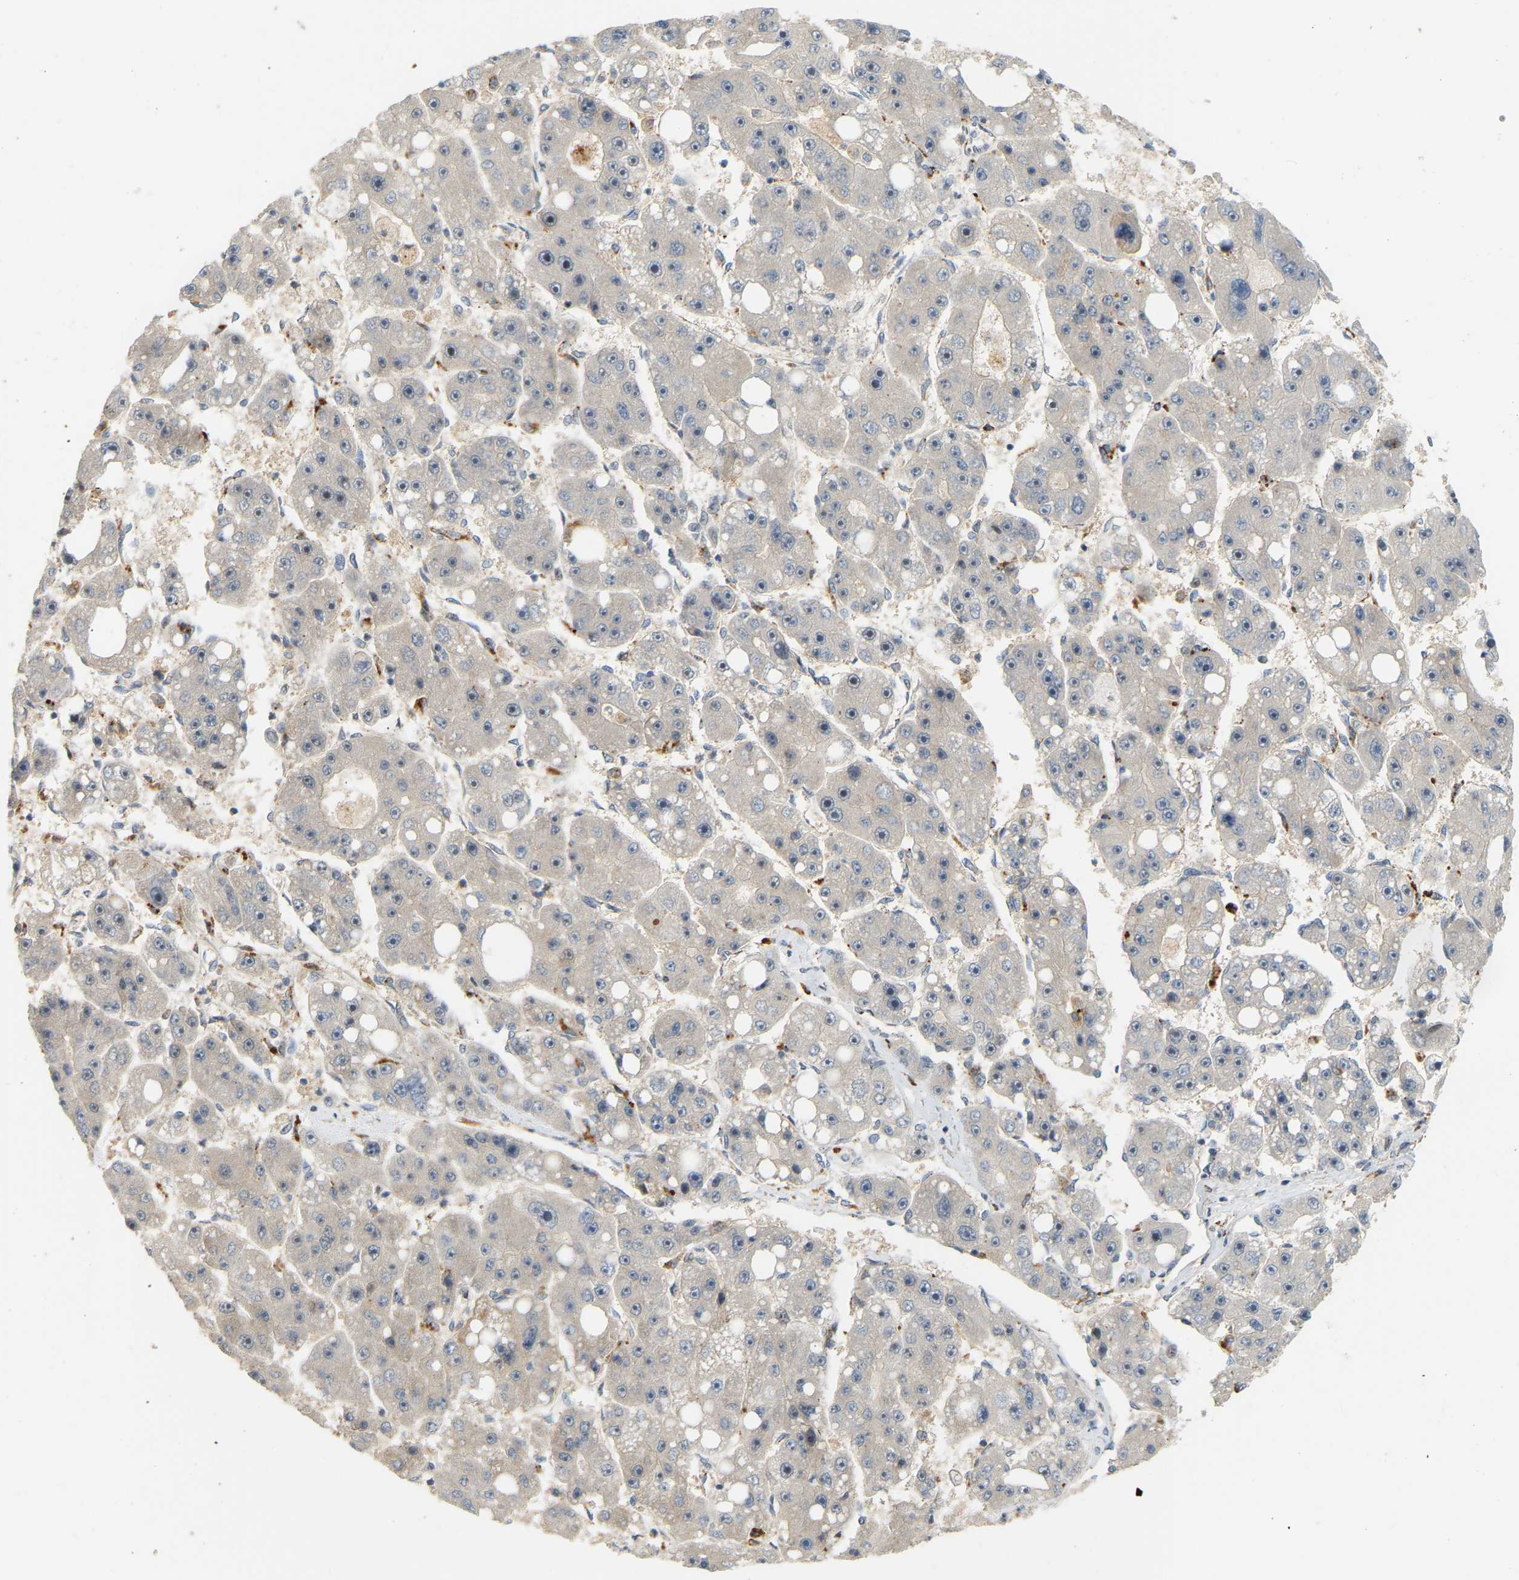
{"staining": {"intensity": "negative", "quantity": "none", "location": "none"}, "tissue": "liver cancer", "cell_type": "Tumor cells", "image_type": "cancer", "snomed": [{"axis": "morphology", "description": "Carcinoma, Hepatocellular, NOS"}, {"axis": "topography", "description": "Liver"}], "caption": "Immunohistochemistry (IHC) image of human liver hepatocellular carcinoma stained for a protein (brown), which shows no expression in tumor cells. (Brightfield microscopy of DAB (3,3'-diaminobenzidine) immunohistochemistry (IHC) at high magnification).", "gene": "POGLUT2", "patient": {"sex": "female", "age": 61}}